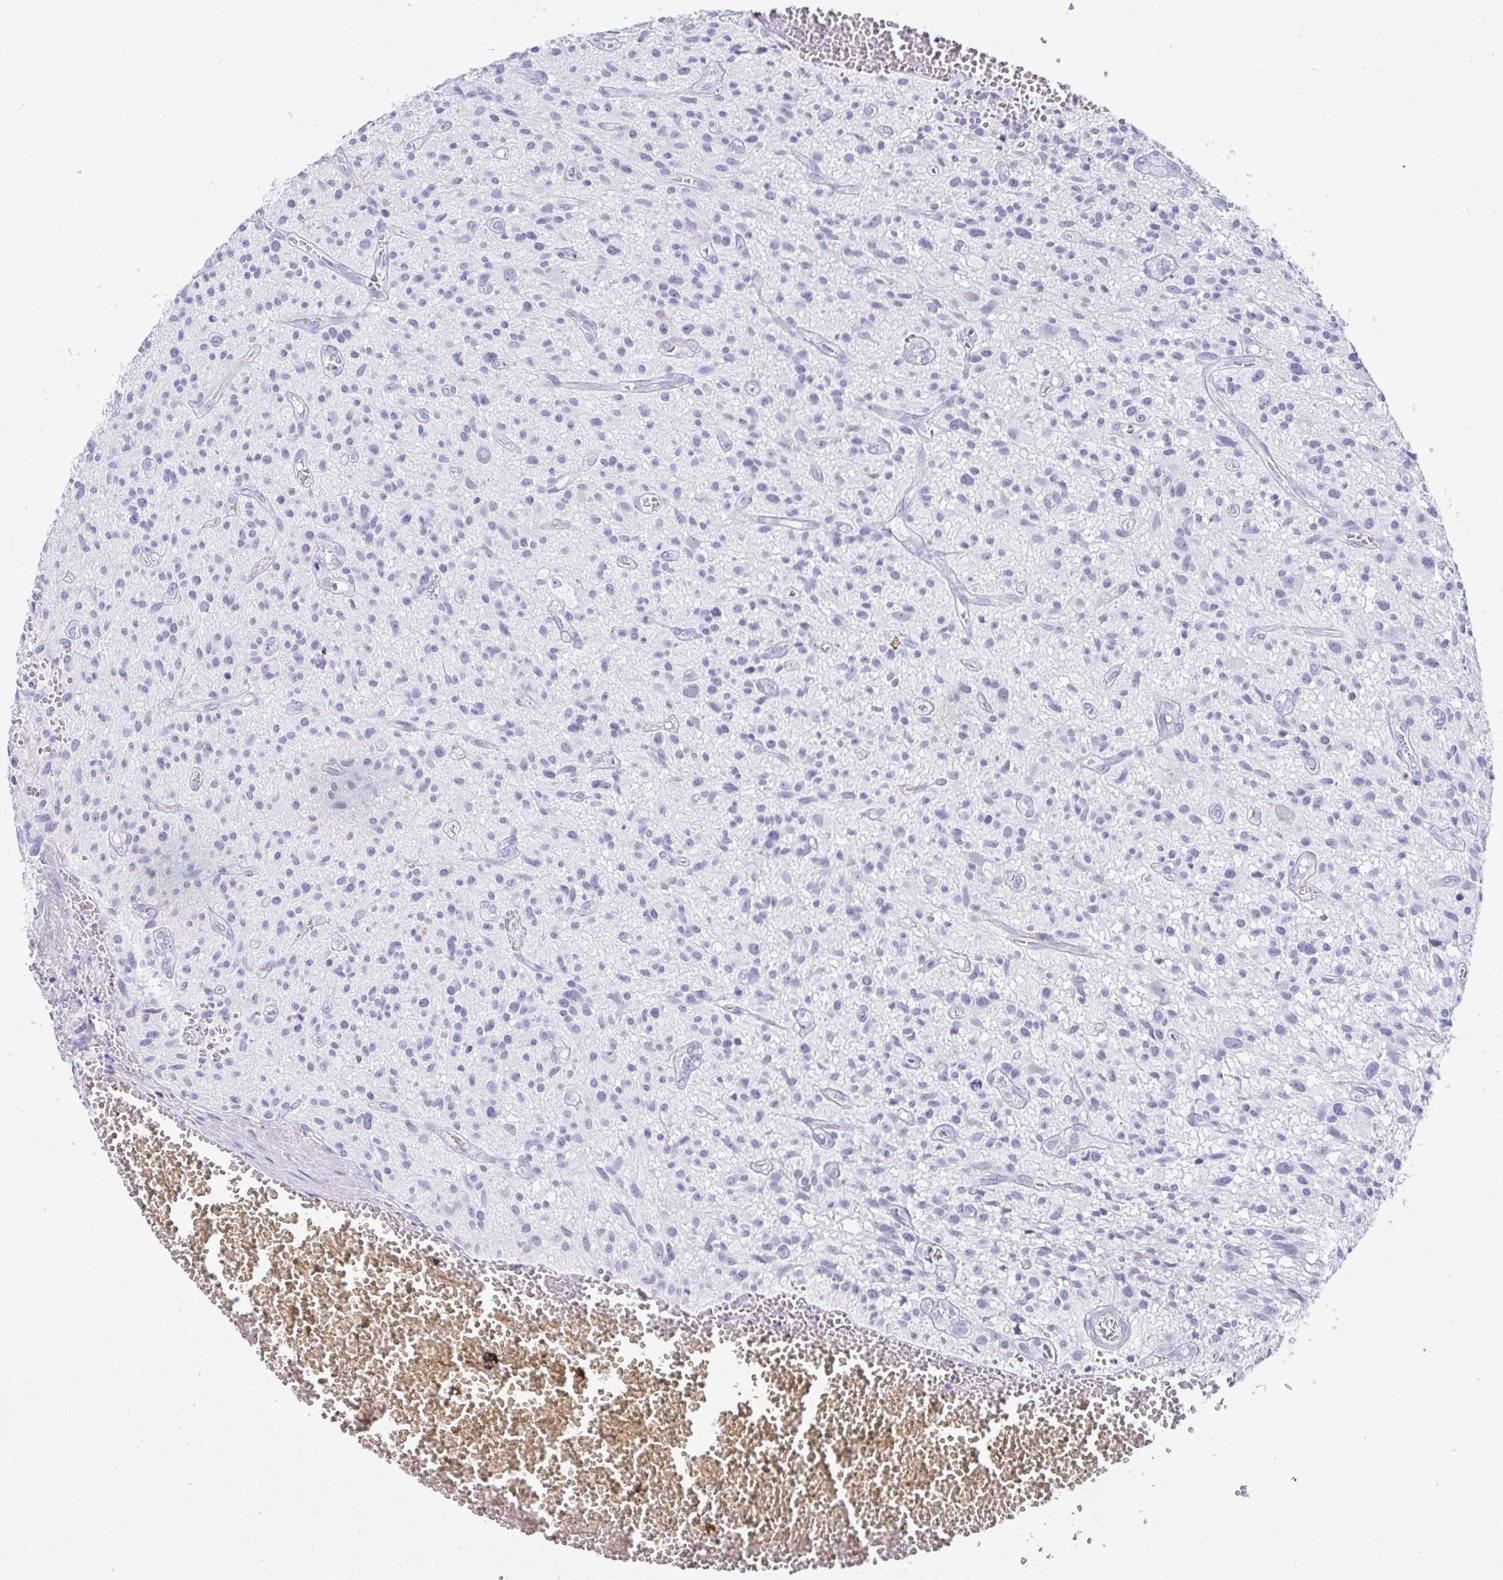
{"staining": {"intensity": "negative", "quantity": "none", "location": "none"}, "tissue": "glioma", "cell_type": "Tumor cells", "image_type": "cancer", "snomed": [{"axis": "morphology", "description": "Glioma, malignant, High grade"}, {"axis": "topography", "description": "Brain"}], "caption": "Immunohistochemistry (IHC) image of human glioma stained for a protein (brown), which shows no expression in tumor cells.", "gene": "OR10K1", "patient": {"sex": "male", "age": 75}}